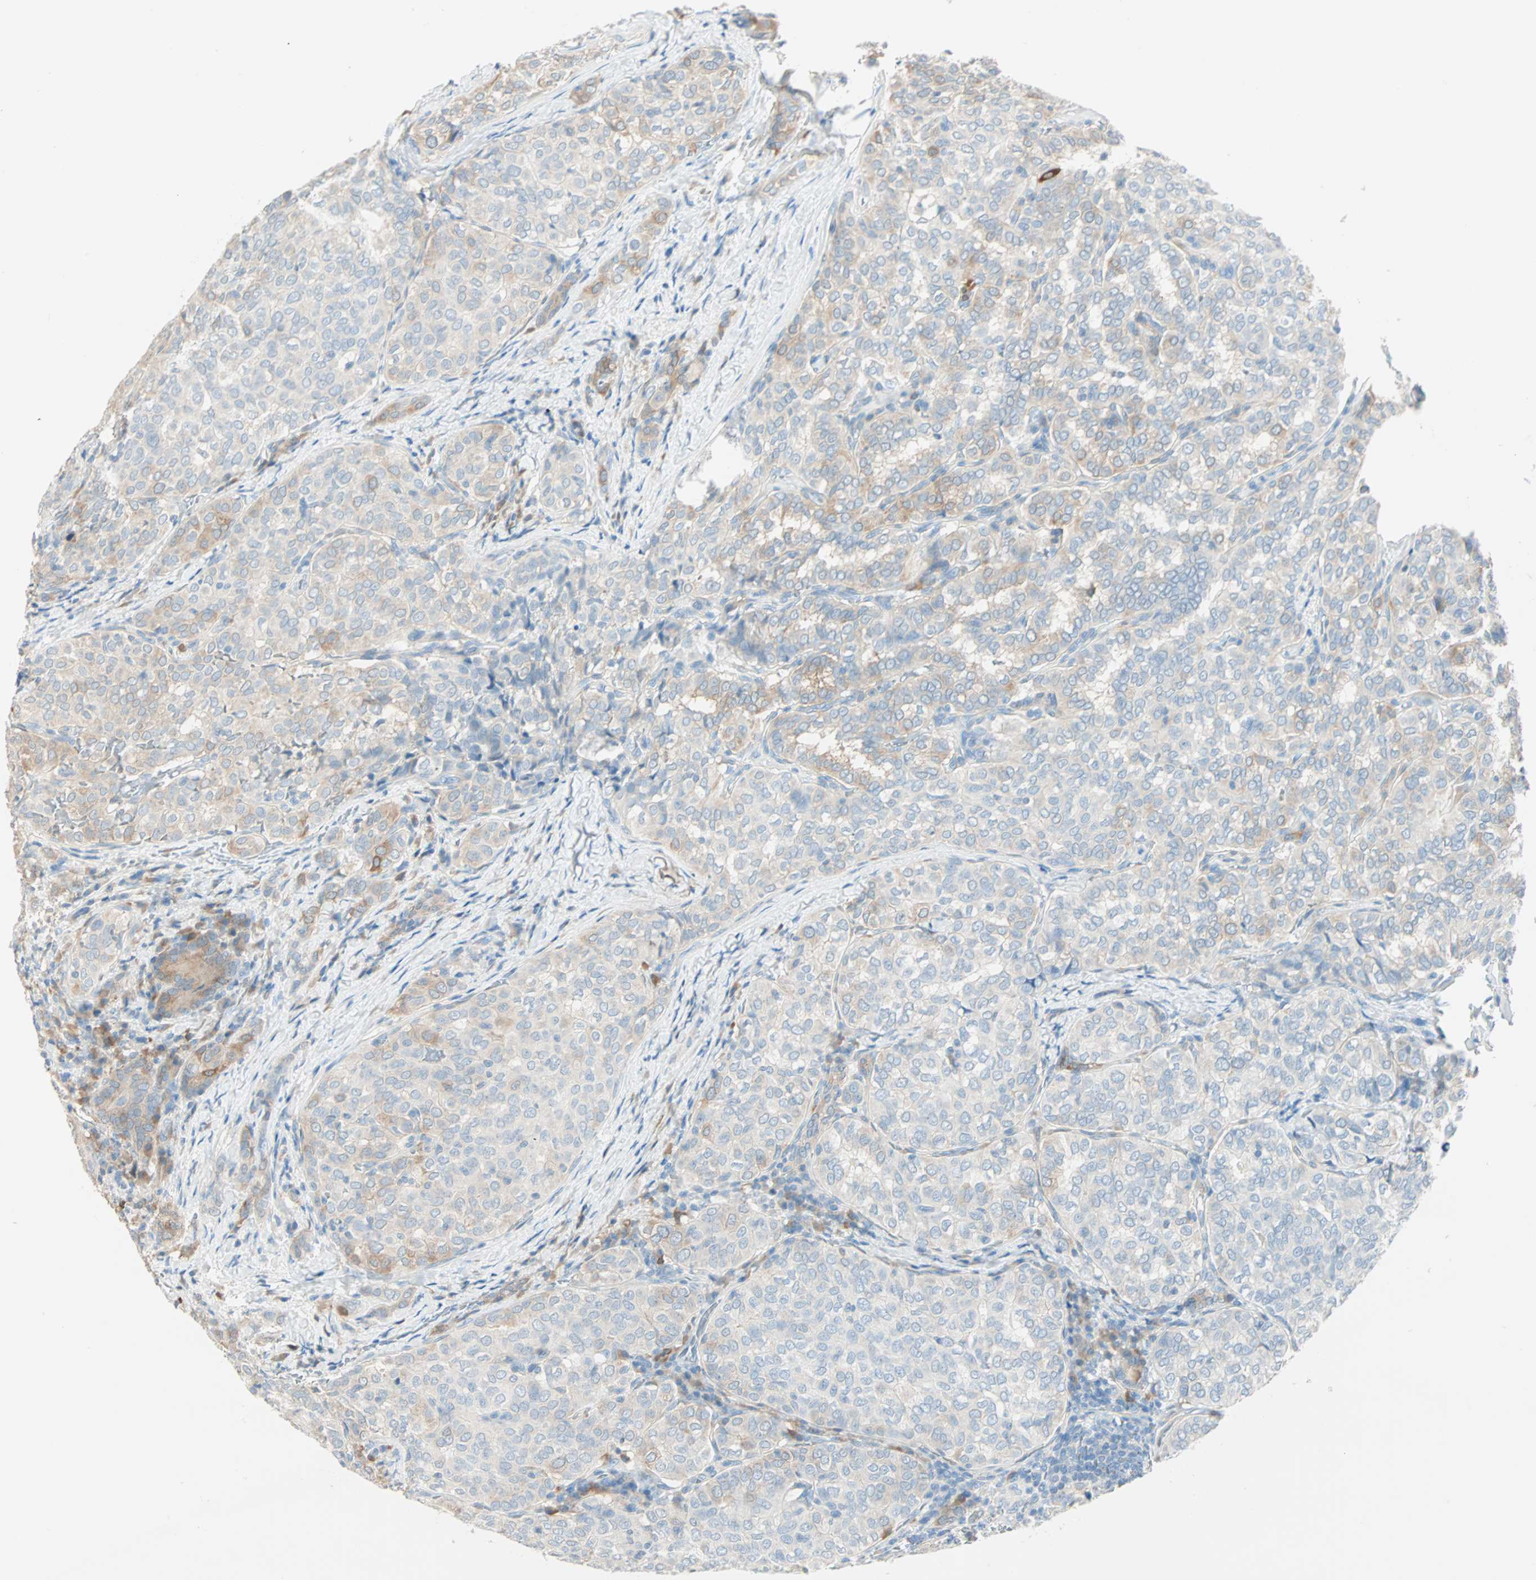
{"staining": {"intensity": "moderate", "quantity": "<25%", "location": "cytoplasmic/membranous"}, "tissue": "thyroid cancer", "cell_type": "Tumor cells", "image_type": "cancer", "snomed": [{"axis": "morphology", "description": "Carcinoma, NOS"}, {"axis": "topography", "description": "Thyroid gland"}], "caption": "Human thyroid cancer (carcinoma) stained with a protein marker displays moderate staining in tumor cells.", "gene": "ATF6", "patient": {"sex": "female", "age": 77}}